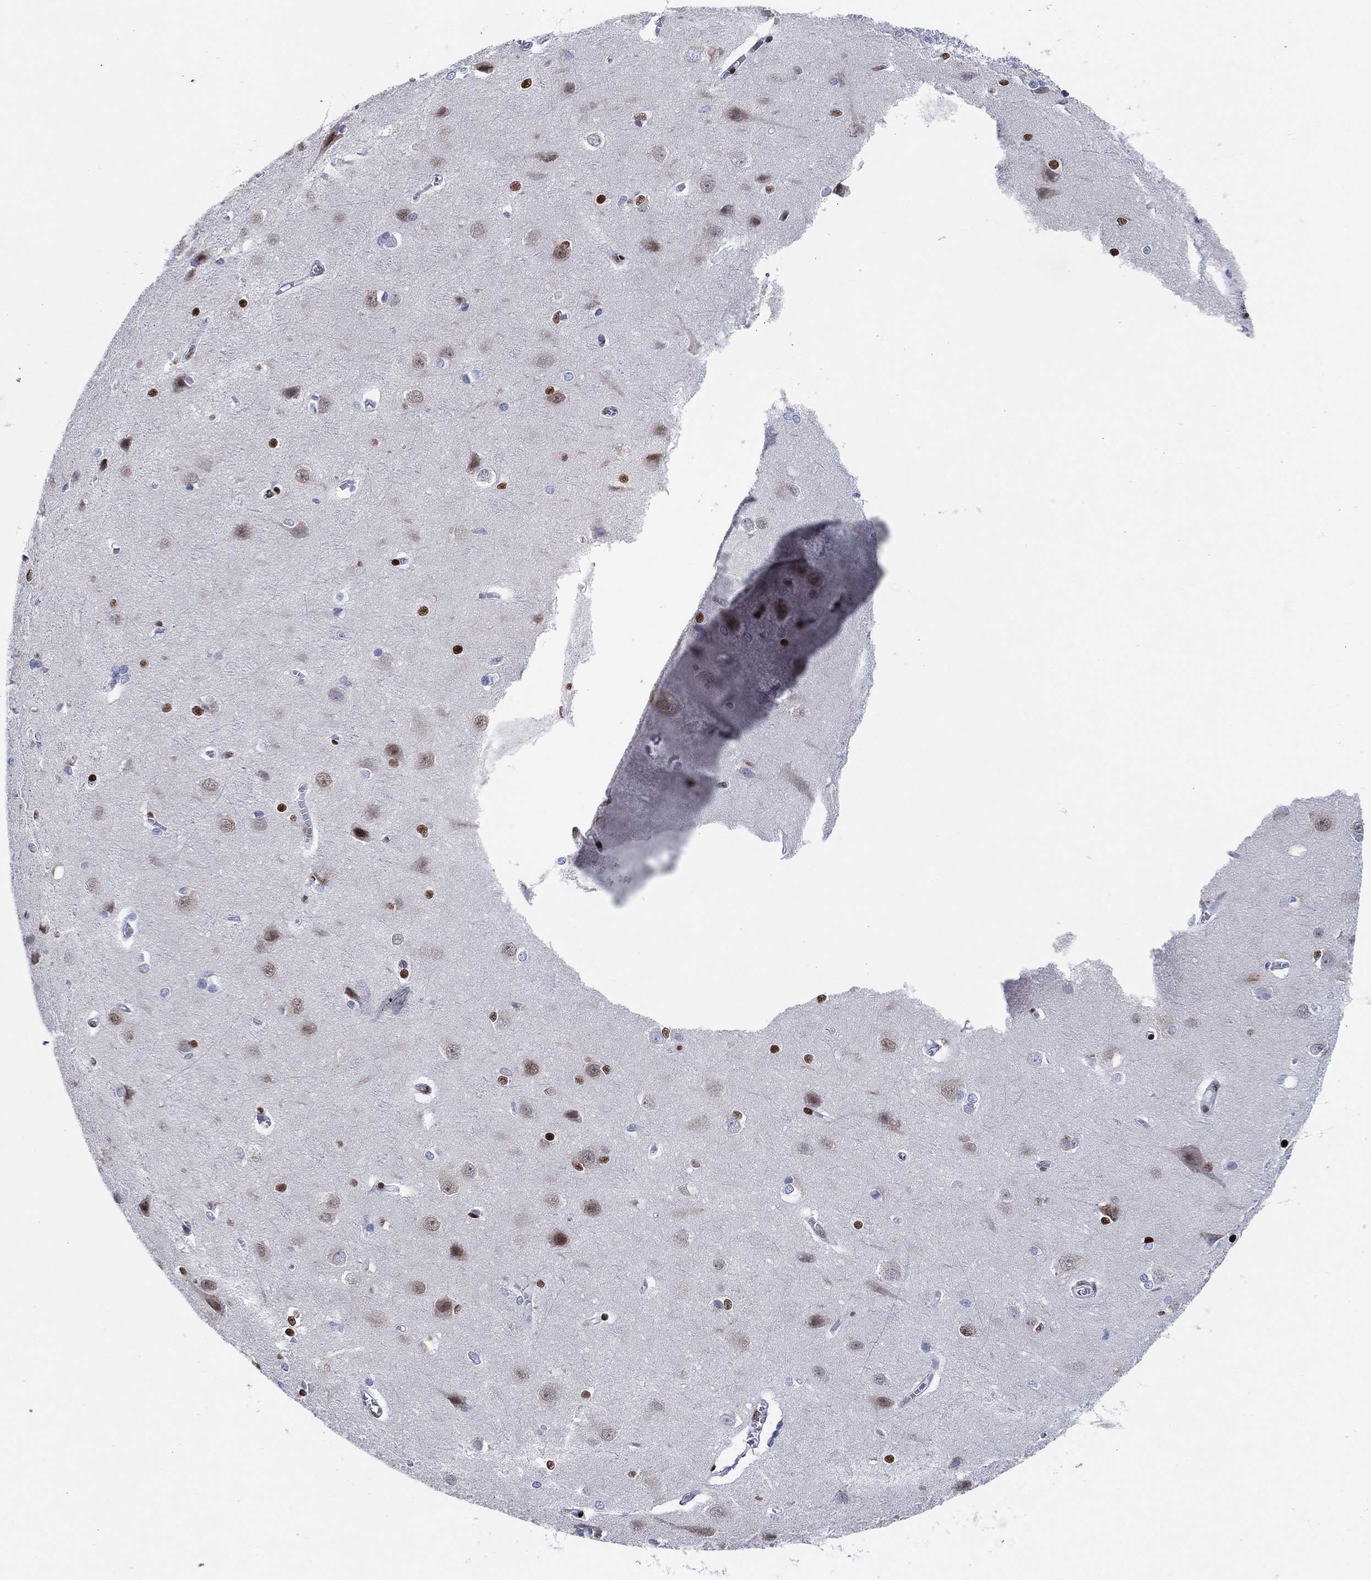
{"staining": {"intensity": "strong", "quantity": "<25%", "location": "nuclear"}, "tissue": "cerebral cortex", "cell_type": "Endothelial cells", "image_type": "normal", "snomed": [{"axis": "morphology", "description": "Normal tissue, NOS"}, {"axis": "topography", "description": "Cerebral cortex"}], "caption": "The micrograph shows staining of benign cerebral cortex, revealing strong nuclear protein staining (brown color) within endothelial cells.", "gene": "ZEB1", "patient": {"sex": "male", "age": 37}}